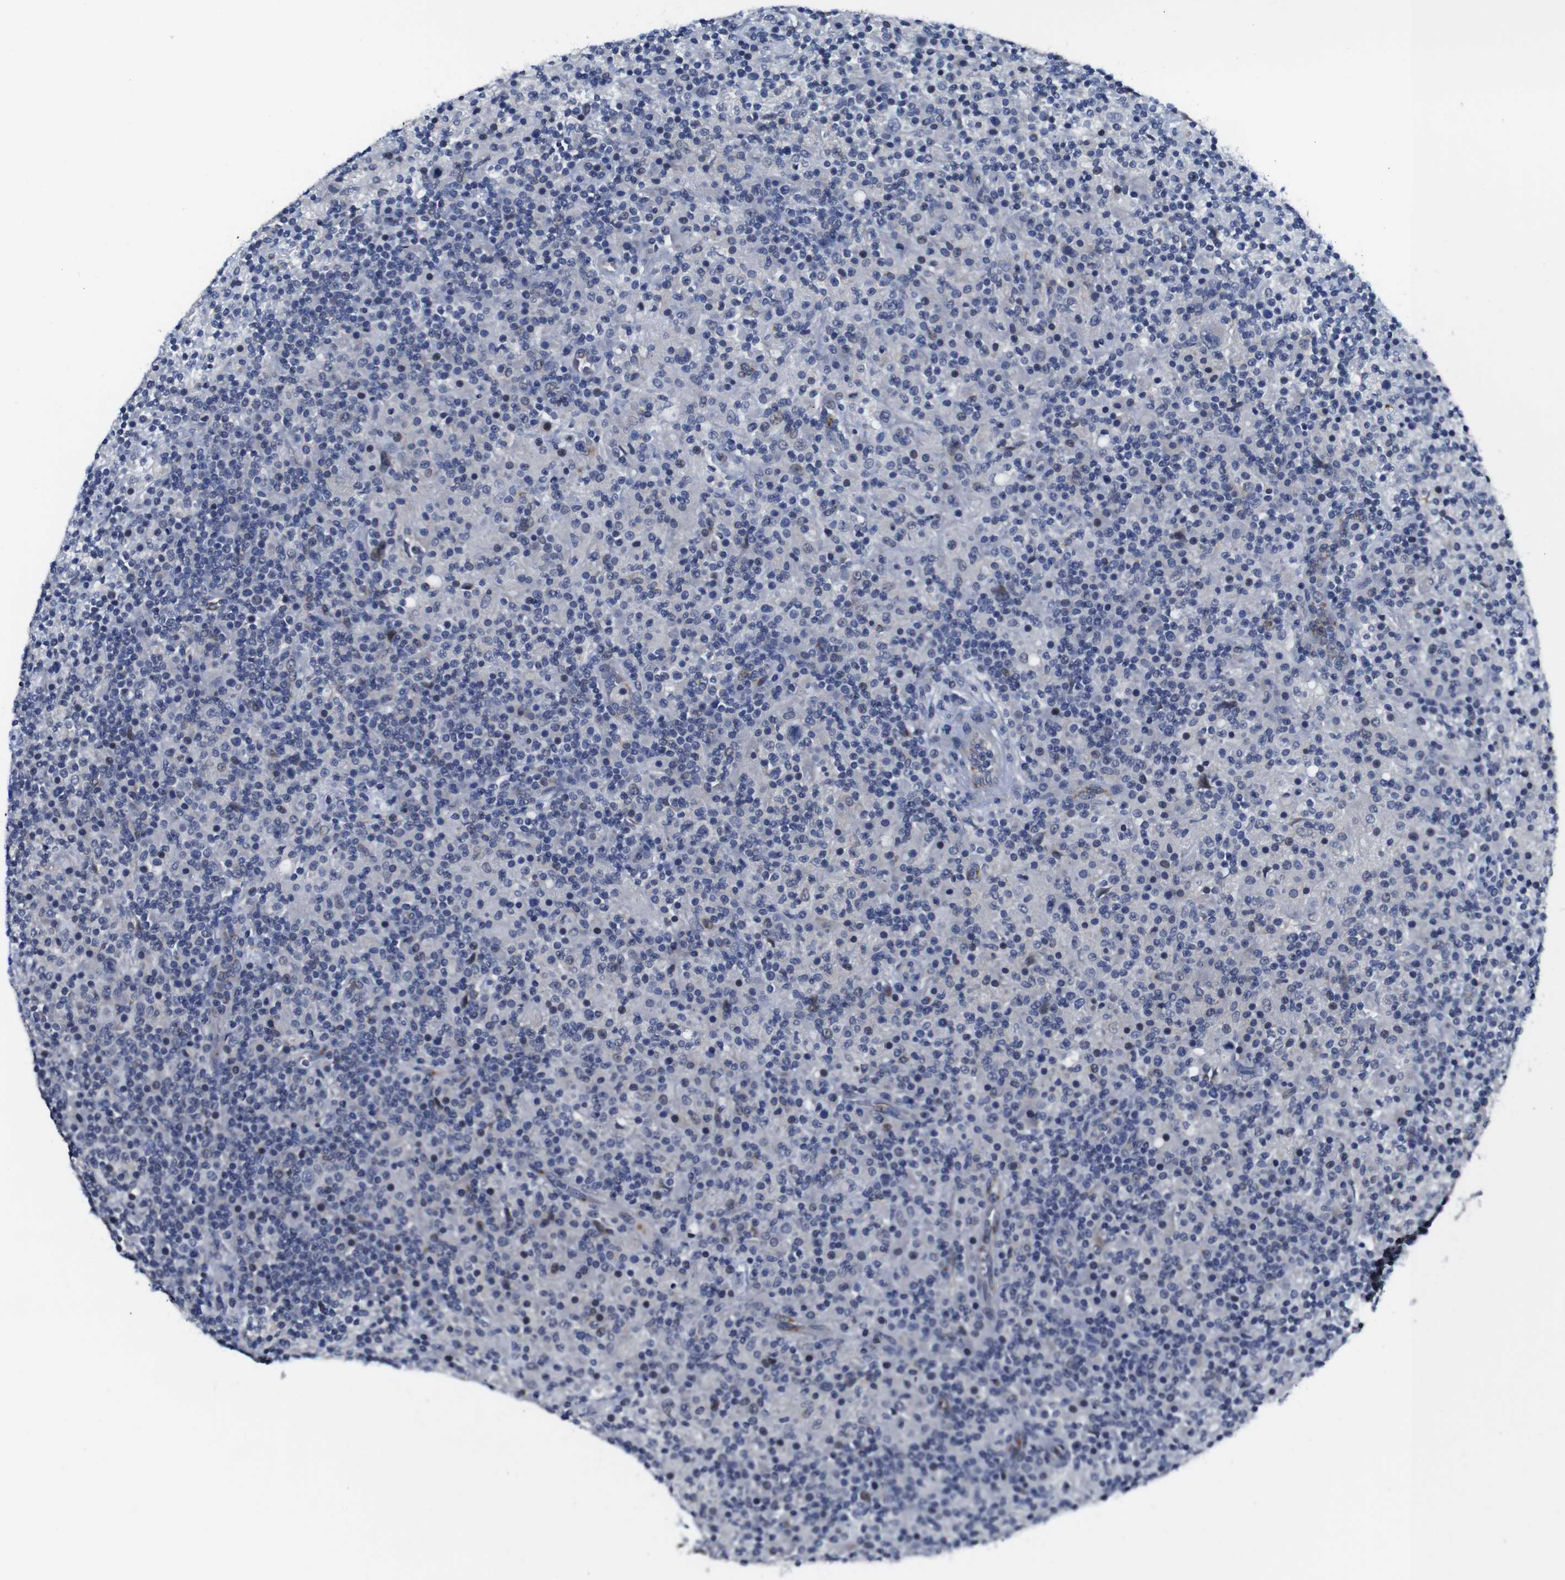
{"staining": {"intensity": "negative", "quantity": "none", "location": "none"}, "tissue": "lymphoma", "cell_type": "Tumor cells", "image_type": "cancer", "snomed": [{"axis": "morphology", "description": "Hodgkin's disease, NOS"}, {"axis": "topography", "description": "Lymph node"}], "caption": "Immunohistochemistry (IHC) of human Hodgkin's disease displays no expression in tumor cells.", "gene": "FURIN", "patient": {"sex": "male", "age": 70}}